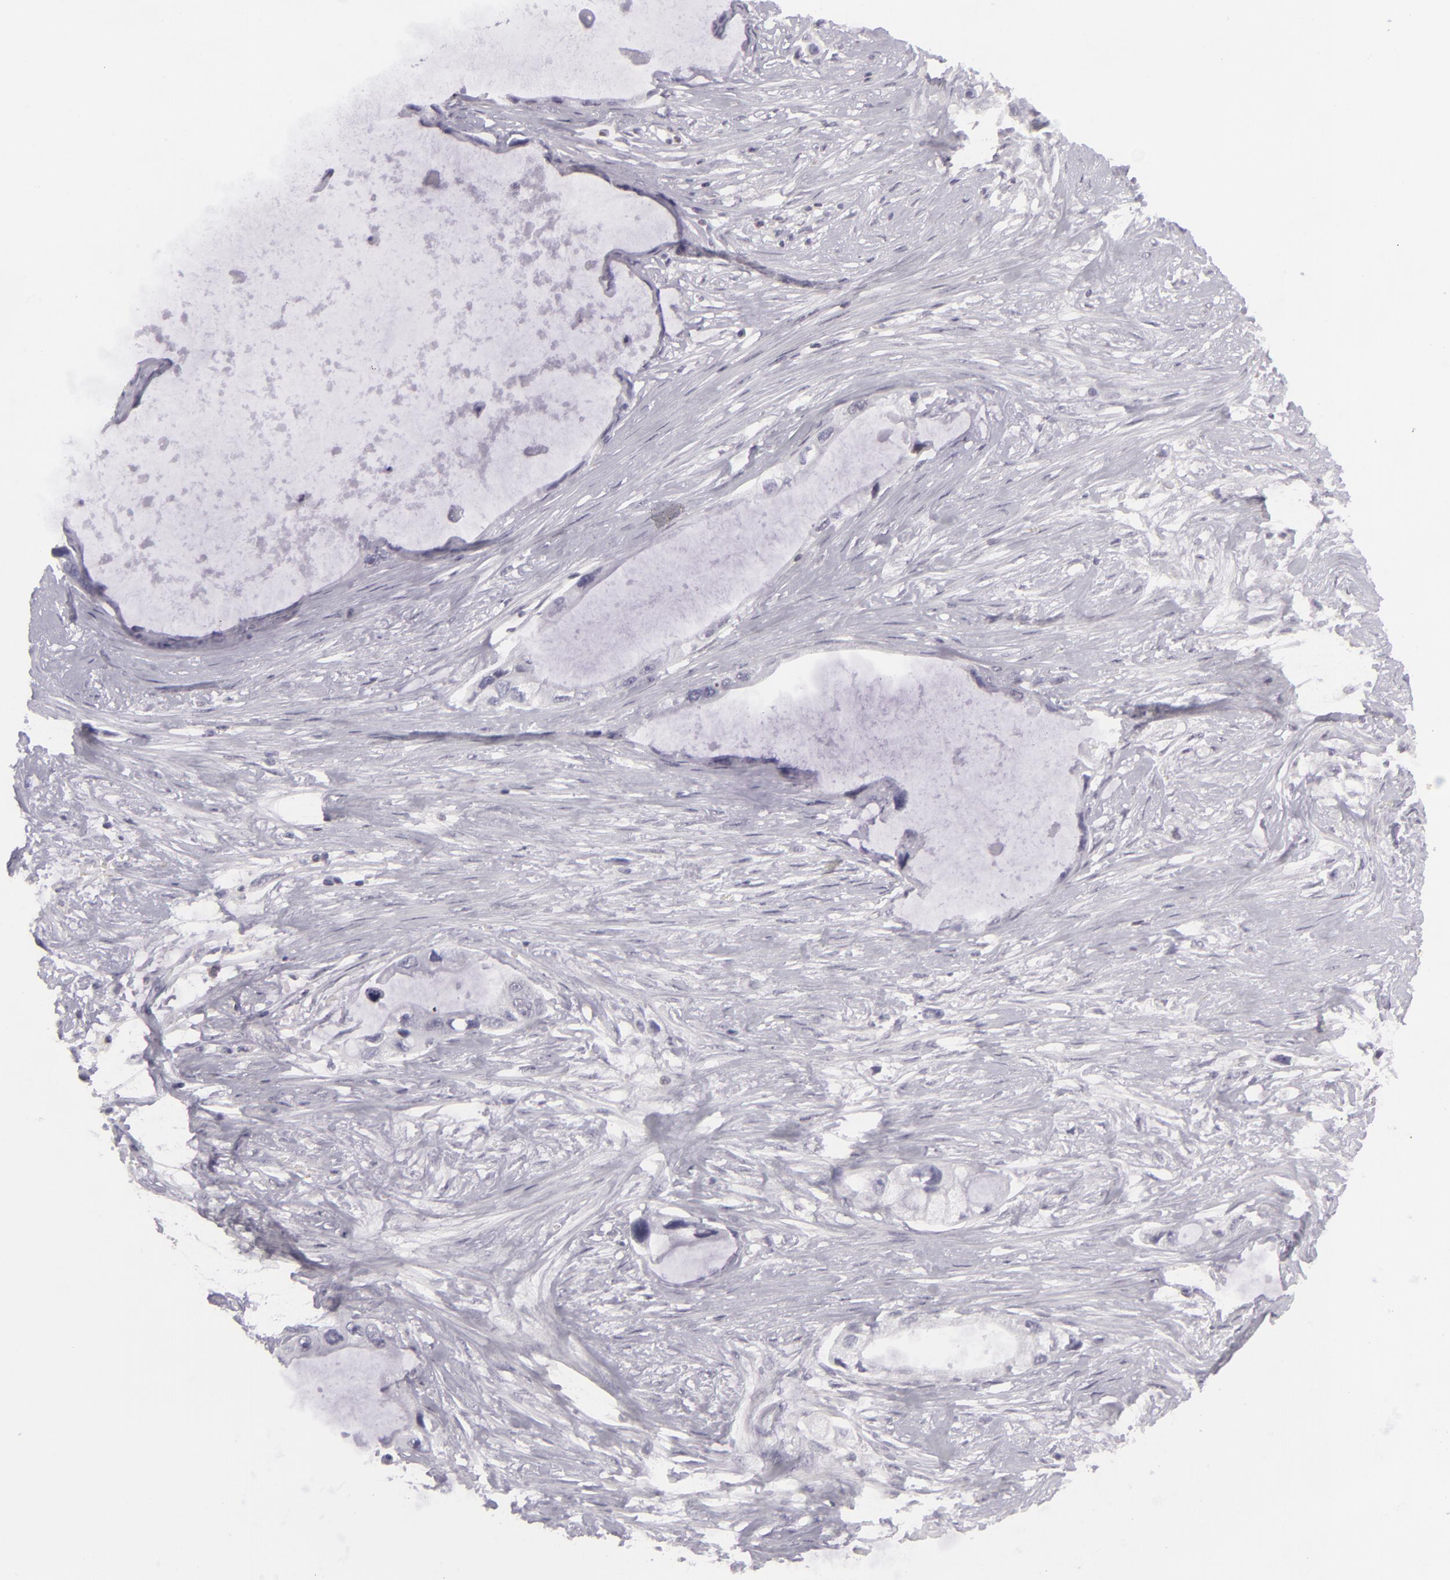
{"staining": {"intensity": "negative", "quantity": "none", "location": "none"}, "tissue": "pancreatic cancer", "cell_type": "Tumor cells", "image_type": "cancer", "snomed": [{"axis": "morphology", "description": "Adenocarcinoma, NOS"}, {"axis": "topography", "description": "Pancreas"}, {"axis": "topography", "description": "Stomach, upper"}], "caption": "A micrograph of pancreatic adenocarcinoma stained for a protein exhibits no brown staining in tumor cells.", "gene": "KCNAB2", "patient": {"sex": "male", "age": 77}}